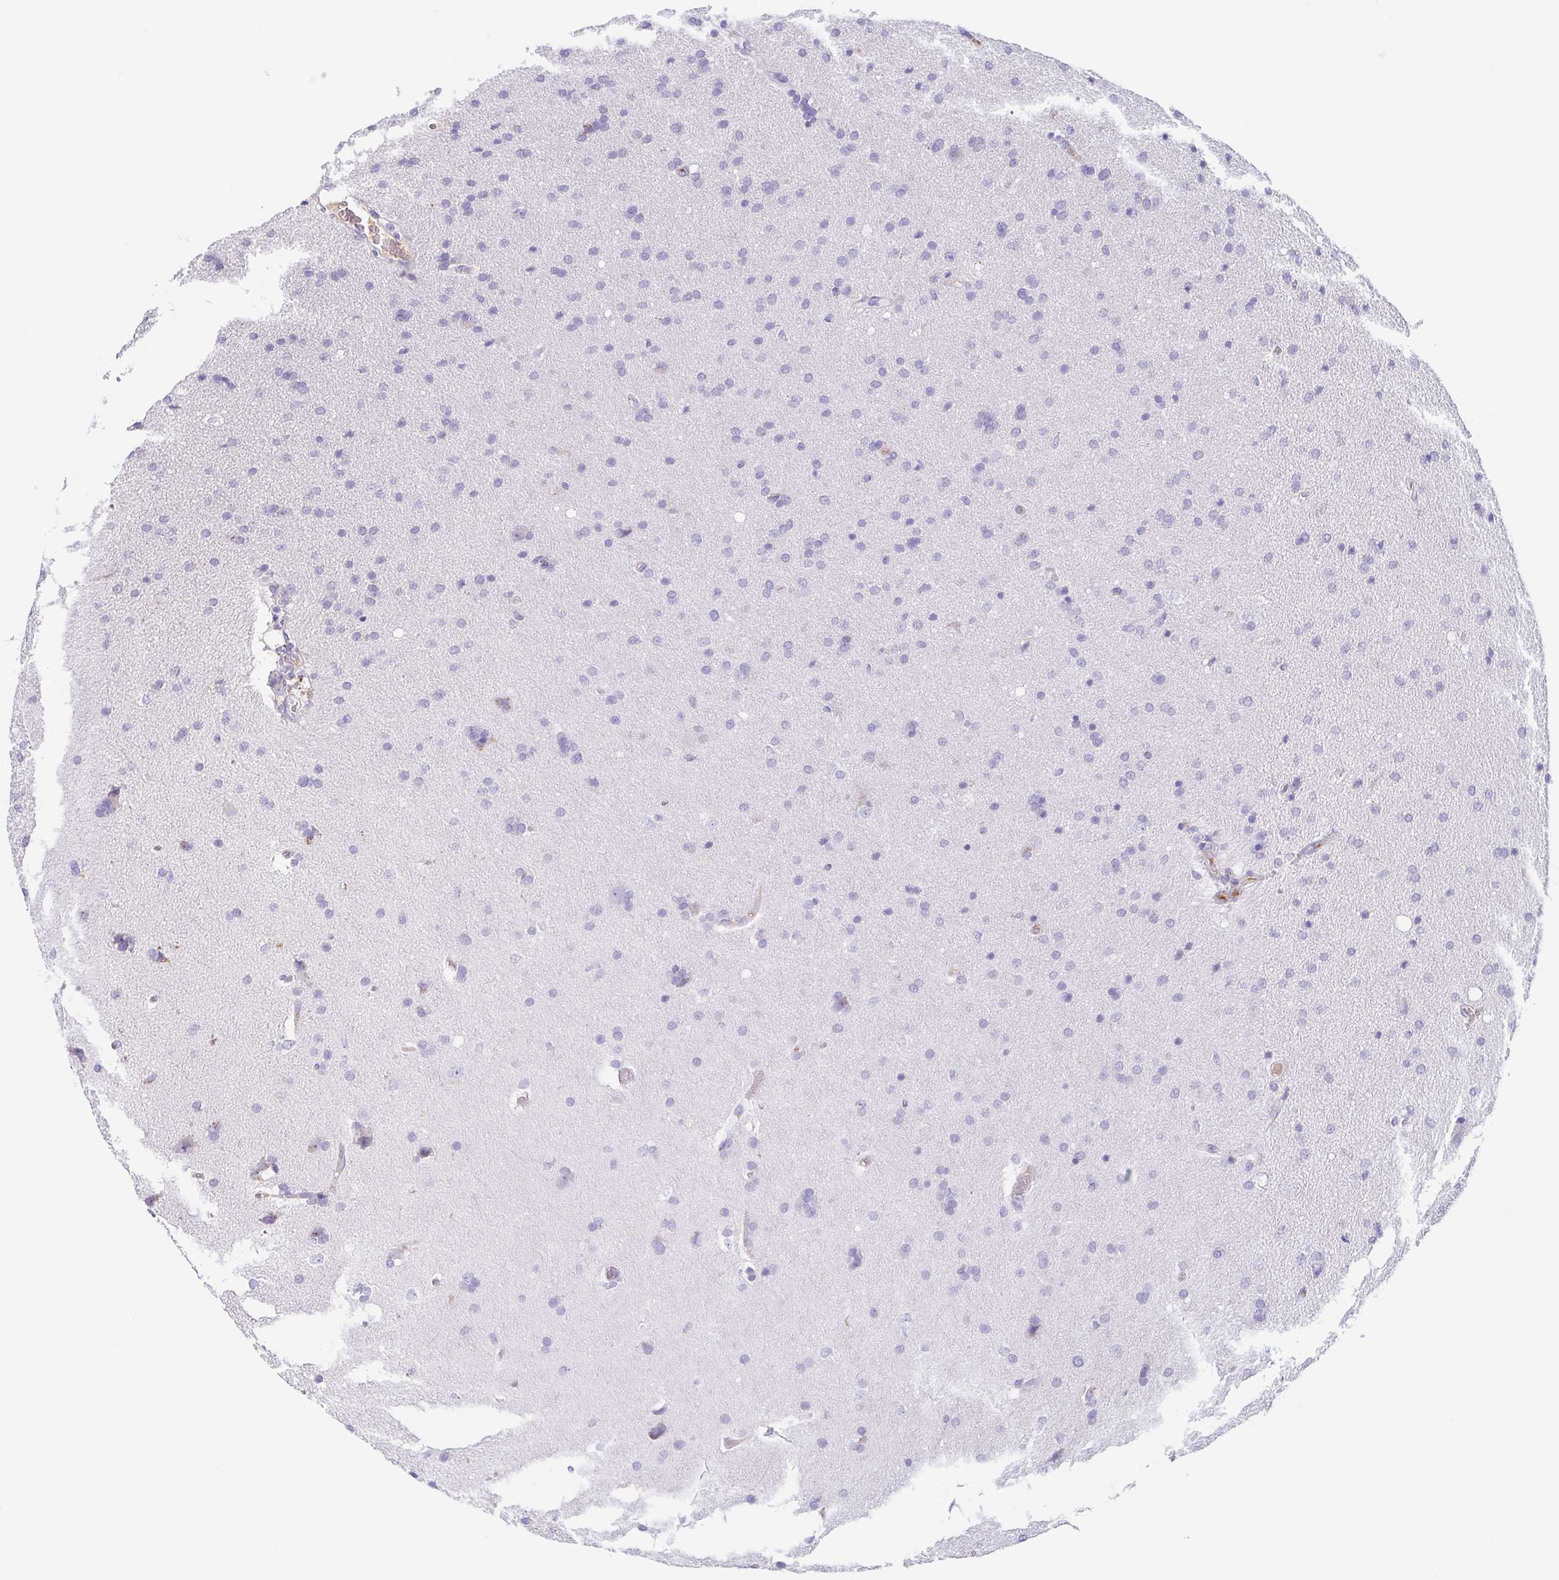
{"staining": {"intensity": "negative", "quantity": "none", "location": "none"}, "tissue": "glioma", "cell_type": "Tumor cells", "image_type": "cancer", "snomed": [{"axis": "morphology", "description": "Glioma, malignant, Low grade"}, {"axis": "topography", "description": "Brain"}], "caption": "Micrograph shows no protein positivity in tumor cells of glioma tissue.", "gene": "LDLRAD1", "patient": {"sex": "female", "age": 54}}